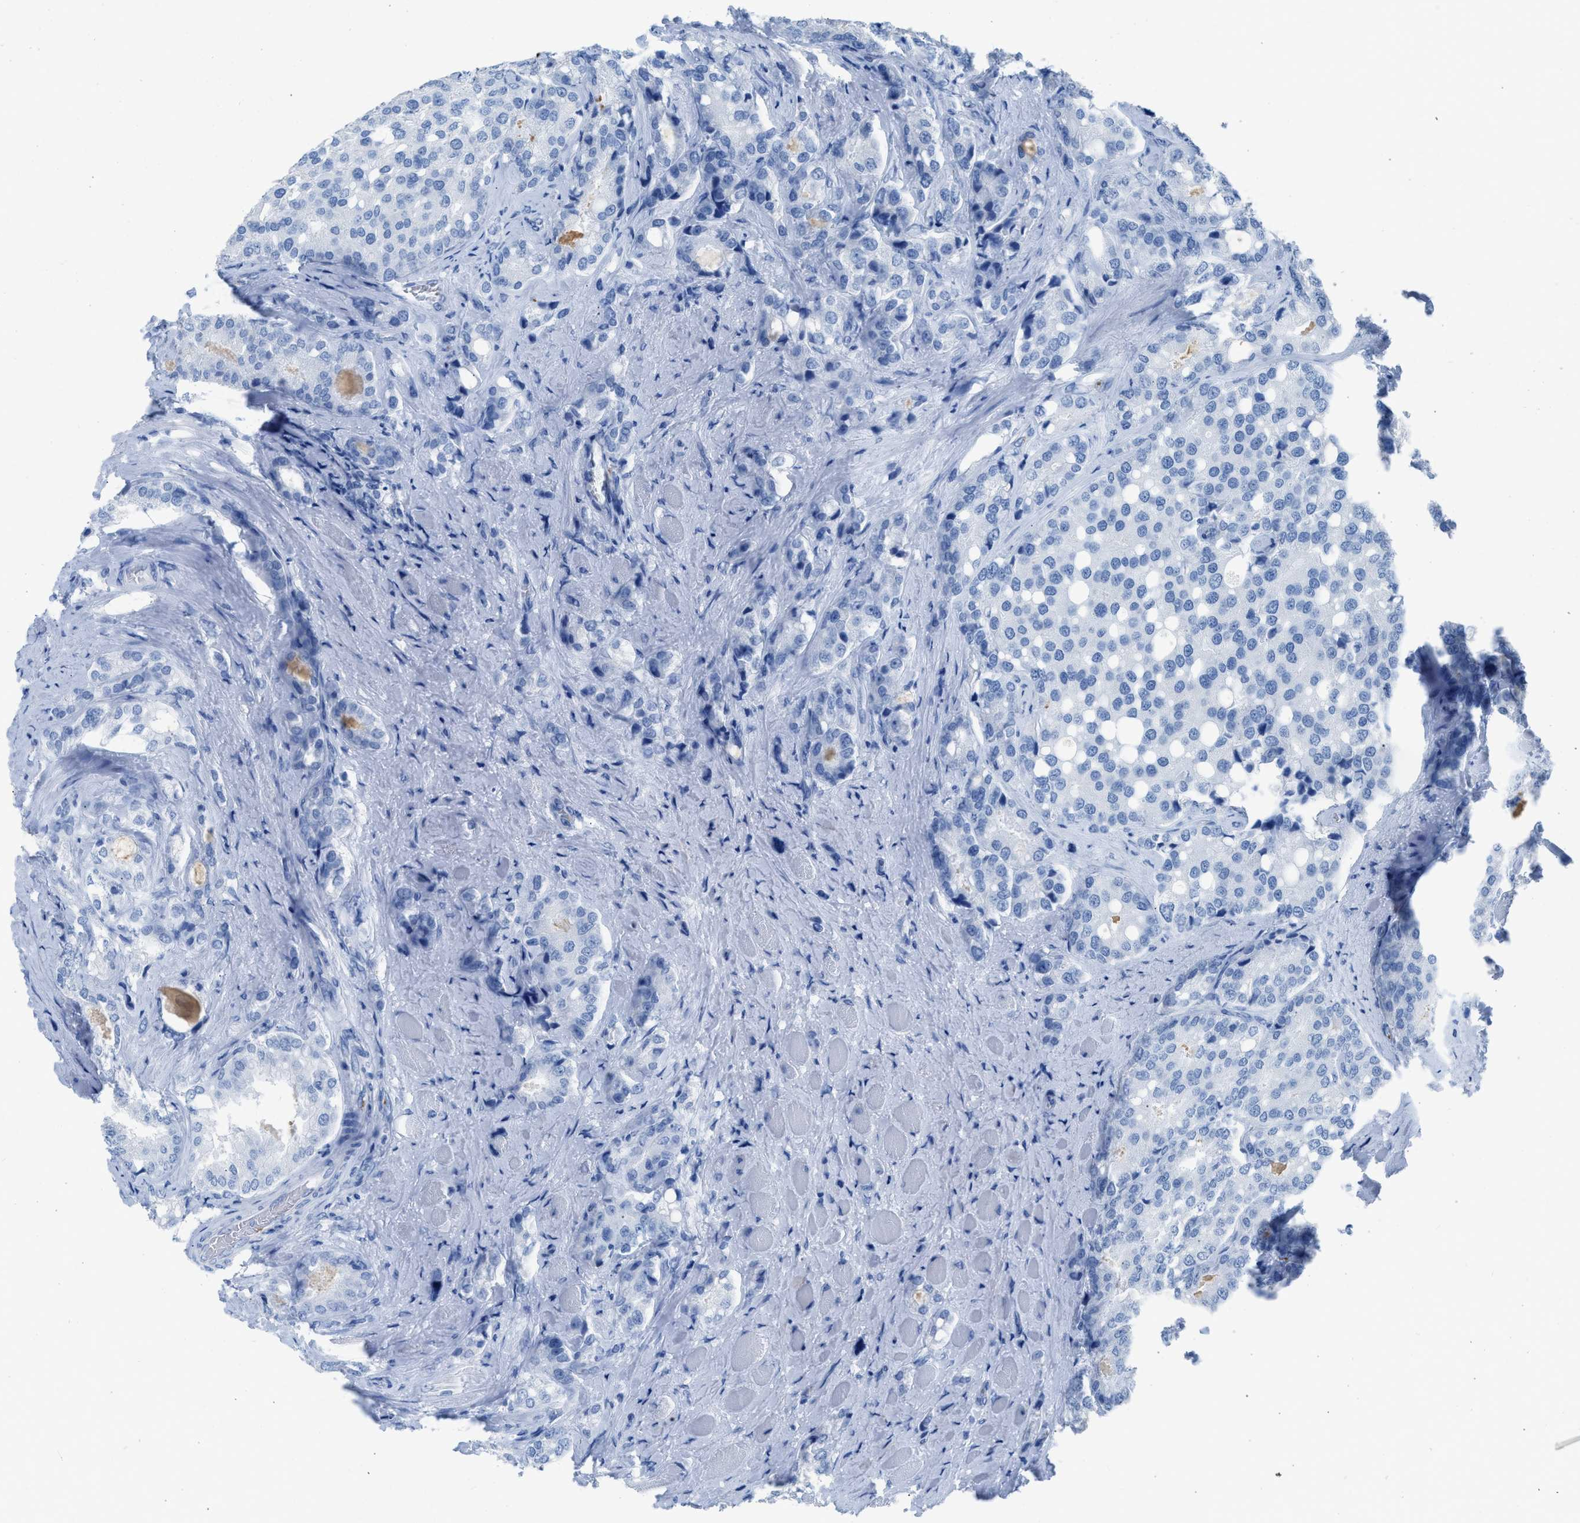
{"staining": {"intensity": "negative", "quantity": "none", "location": "none"}, "tissue": "prostate cancer", "cell_type": "Tumor cells", "image_type": "cancer", "snomed": [{"axis": "morphology", "description": "Adenocarcinoma, High grade"}, {"axis": "topography", "description": "Prostate"}], "caption": "Immunohistochemical staining of prostate cancer reveals no significant staining in tumor cells. Brightfield microscopy of IHC stained with DAB (brown) and hematoxylin (blue), captured at high magnification.", "gene": "FAIM2", "patient": {"sex": "male", "age": 50}}